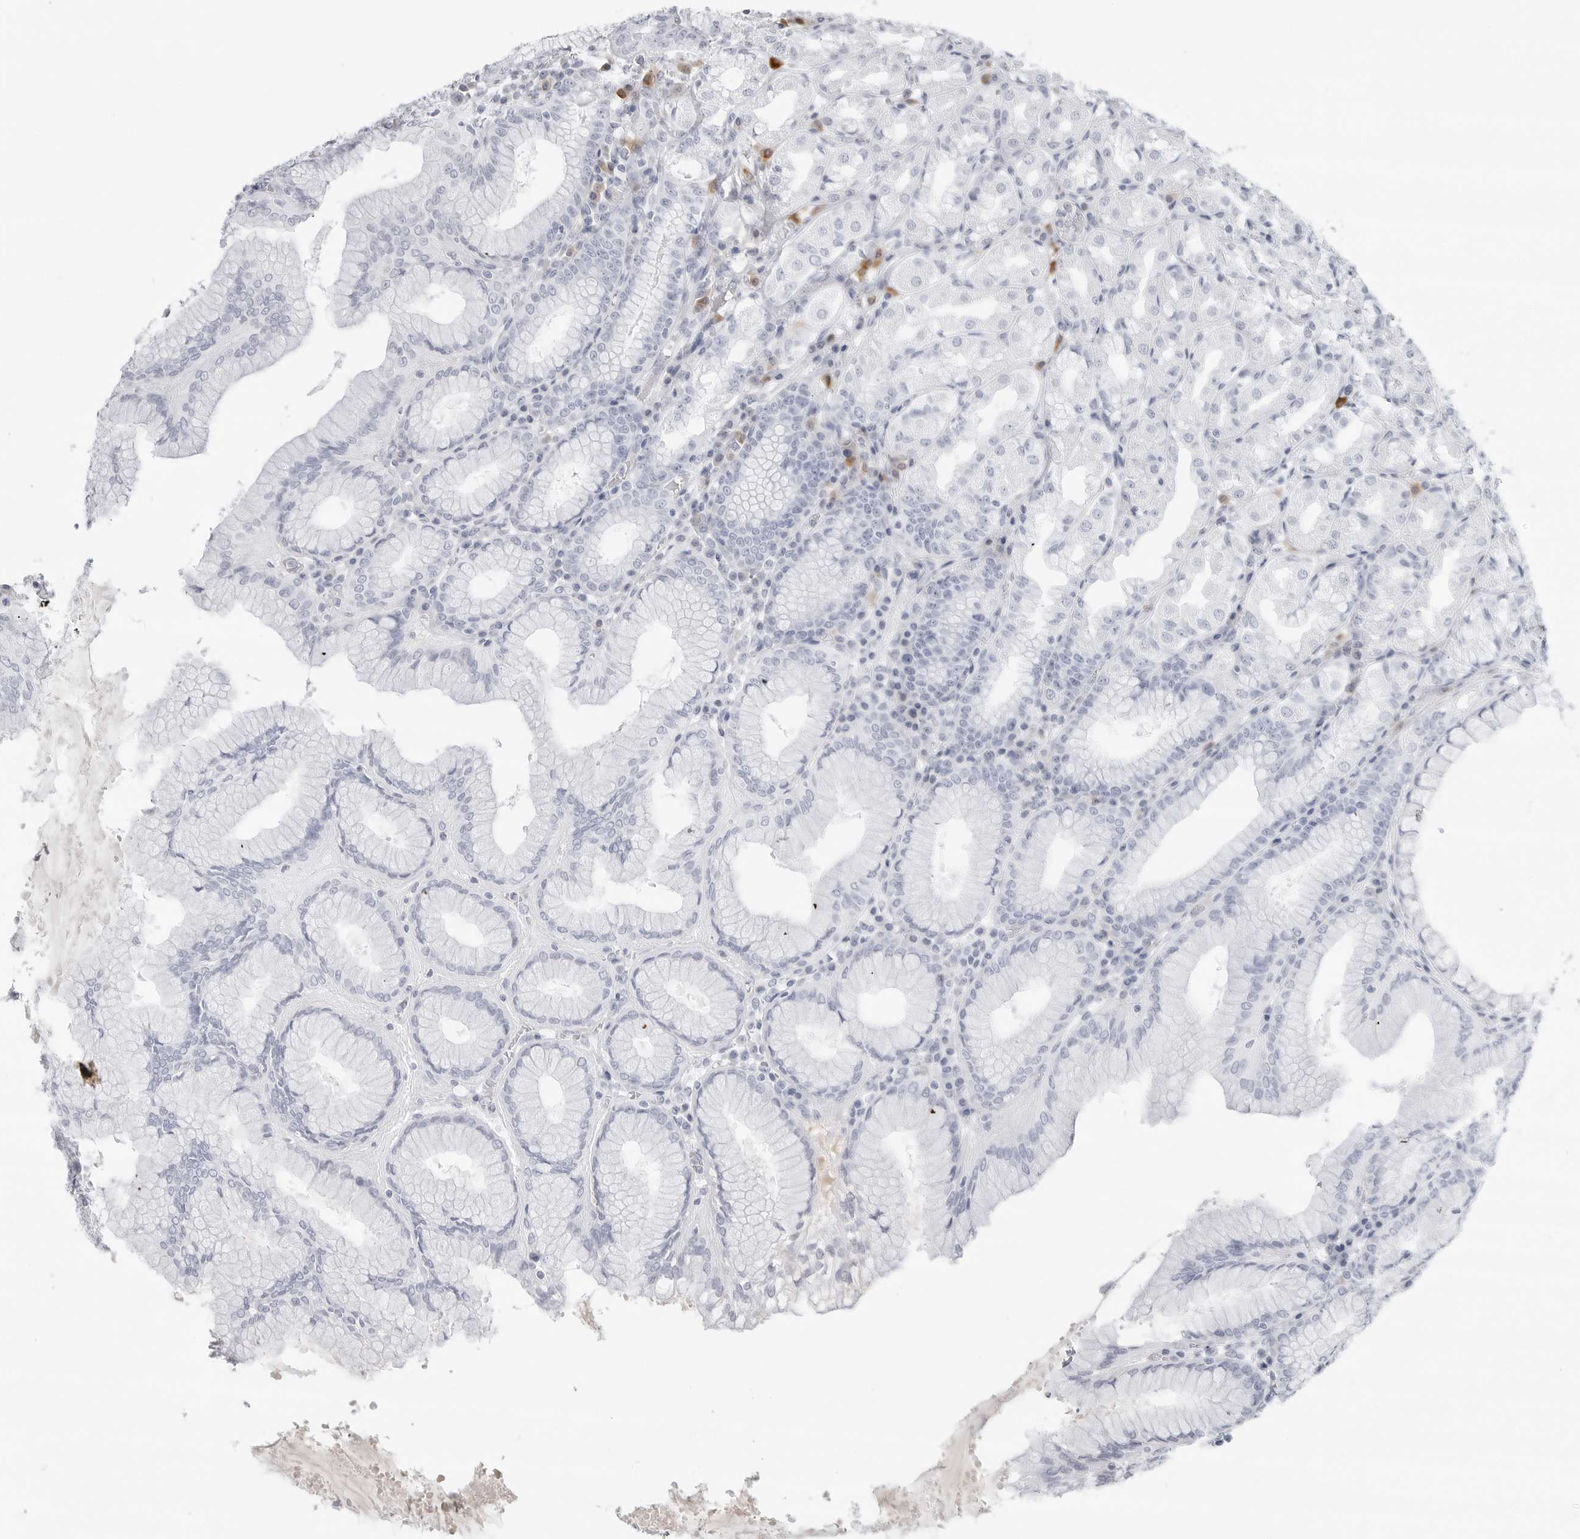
{"staining": {"intensity": "negative", "quantity": "none", "location": "none"}, "tissue": "stomach", "cell_type": "Glandular cells", "image_type": "normal", "snomed": [{"axis": "morphology", "description": "Normal tissue, NOS"}, {"axis": "topography", "description": "Stomach"}, {"axis": "topography", "description": "Stomach, lower"}], "caption": "Stomach was stained to show a protein in brown. There is no significant staining in glandular cells. The staining was performed using DAB to visualize the protein expression in brown, while the nuclei were stained in blue with hematoxylin (Magnification: 20x).", "gene": "AMPD1", "patient": {"sex": "female", "age": 56}}